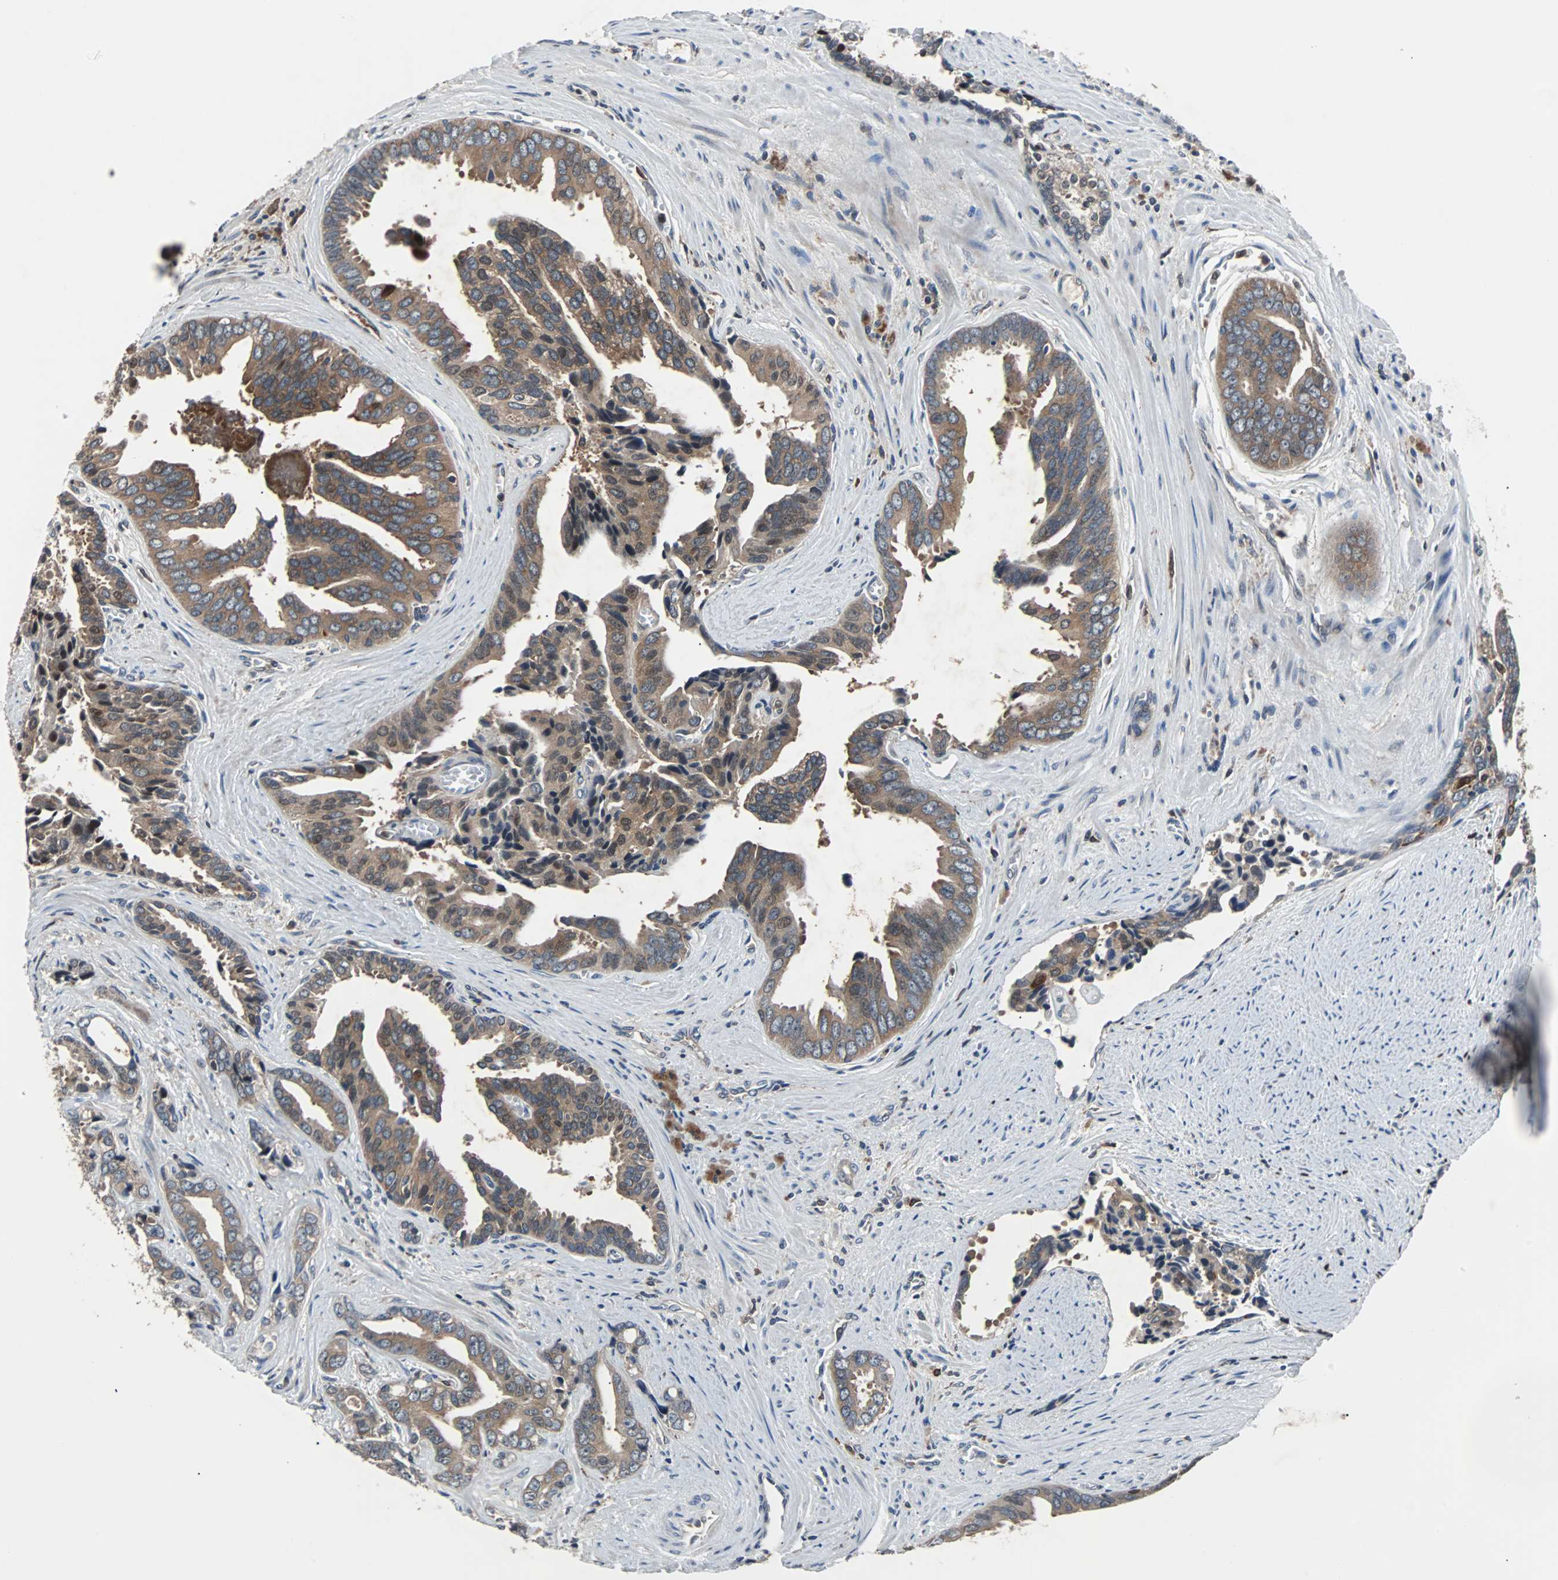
{"staining": {"intensity": "moderate", "quantity": ">75%", "location": "cytoplasmic/membranous"}, "tissue": "prostate cancer", "cell_type": "Tumor cells", "image_type": "cancer", "snomed": [{"axis": "morphology", "description": "Adenocarcinoma, High grade"}, {"axis": "topography", "description": "Prostate"}], "caption": "This is an image of IHC staining of prostate high-grade adenocarcinoma, which shows moderate expression in the cytoplasmic/membranous of tumor cells.", "gene": "PAK1", "patient": {"sex": "male", "age": 67}}